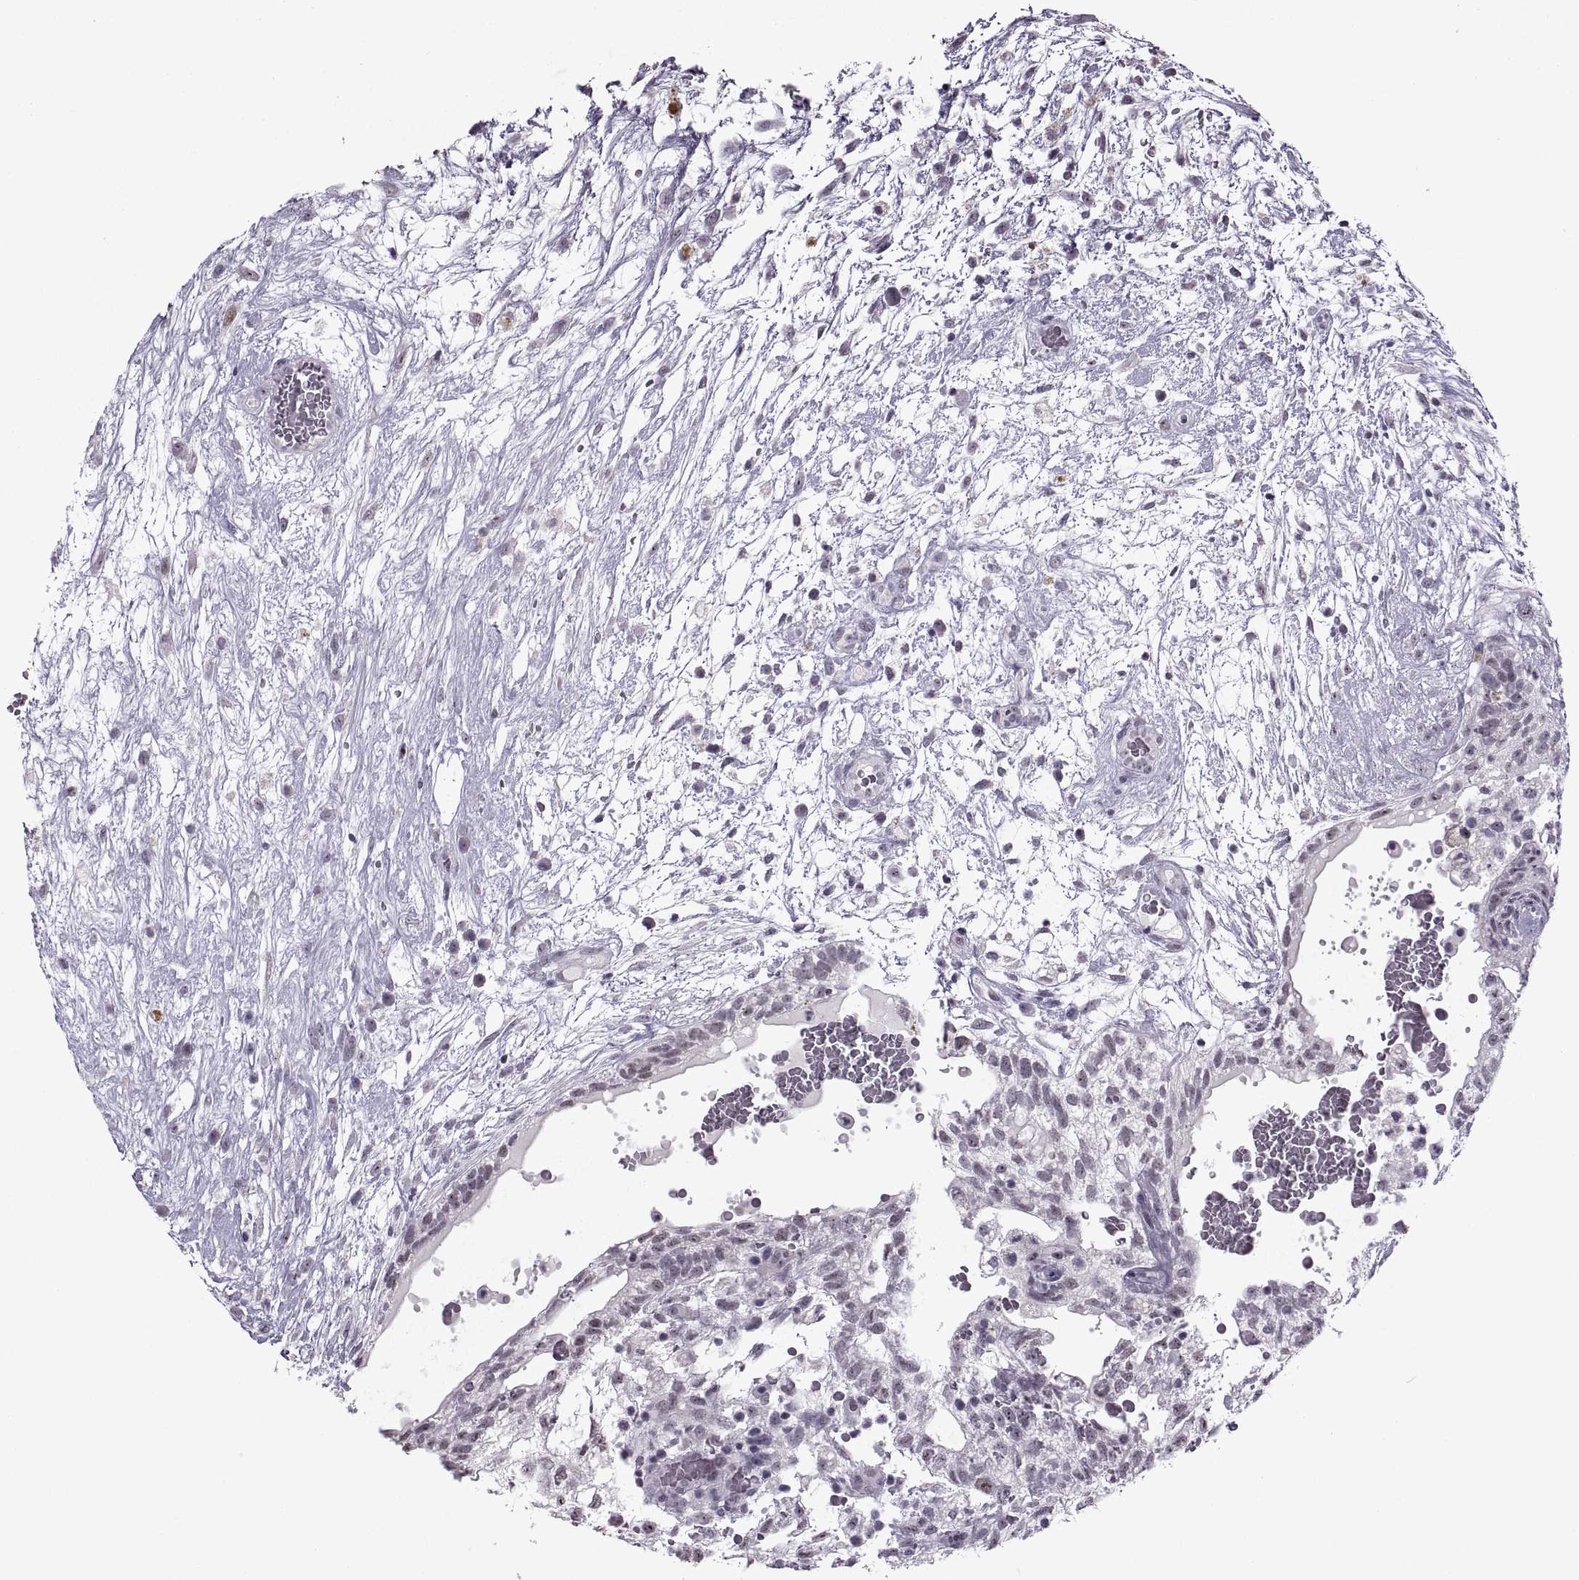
{"staining": {"intensity": "strong", "quantity": ">75%", "location": "nuclear"}, "tissue": "testis cancer", "cell_type": "Tumor cells", "image_type": "cancer", "snomed": [{"axis": "morphology", "description": "Normal tissue, NOS"}, {"axis": "morphology", "description": "Carcinoma, Embryonal, NOS"}, {"axis": "topography", "description": "Testis"}], "caption": "This image demonstrates IHC staining of testis cancer (embryonal carcinoma), with high strong nuclear expression in approximately >75% of tumor cells.", "gene": "SINHCAF", "patient": {"sex": "male", "age": 32}}